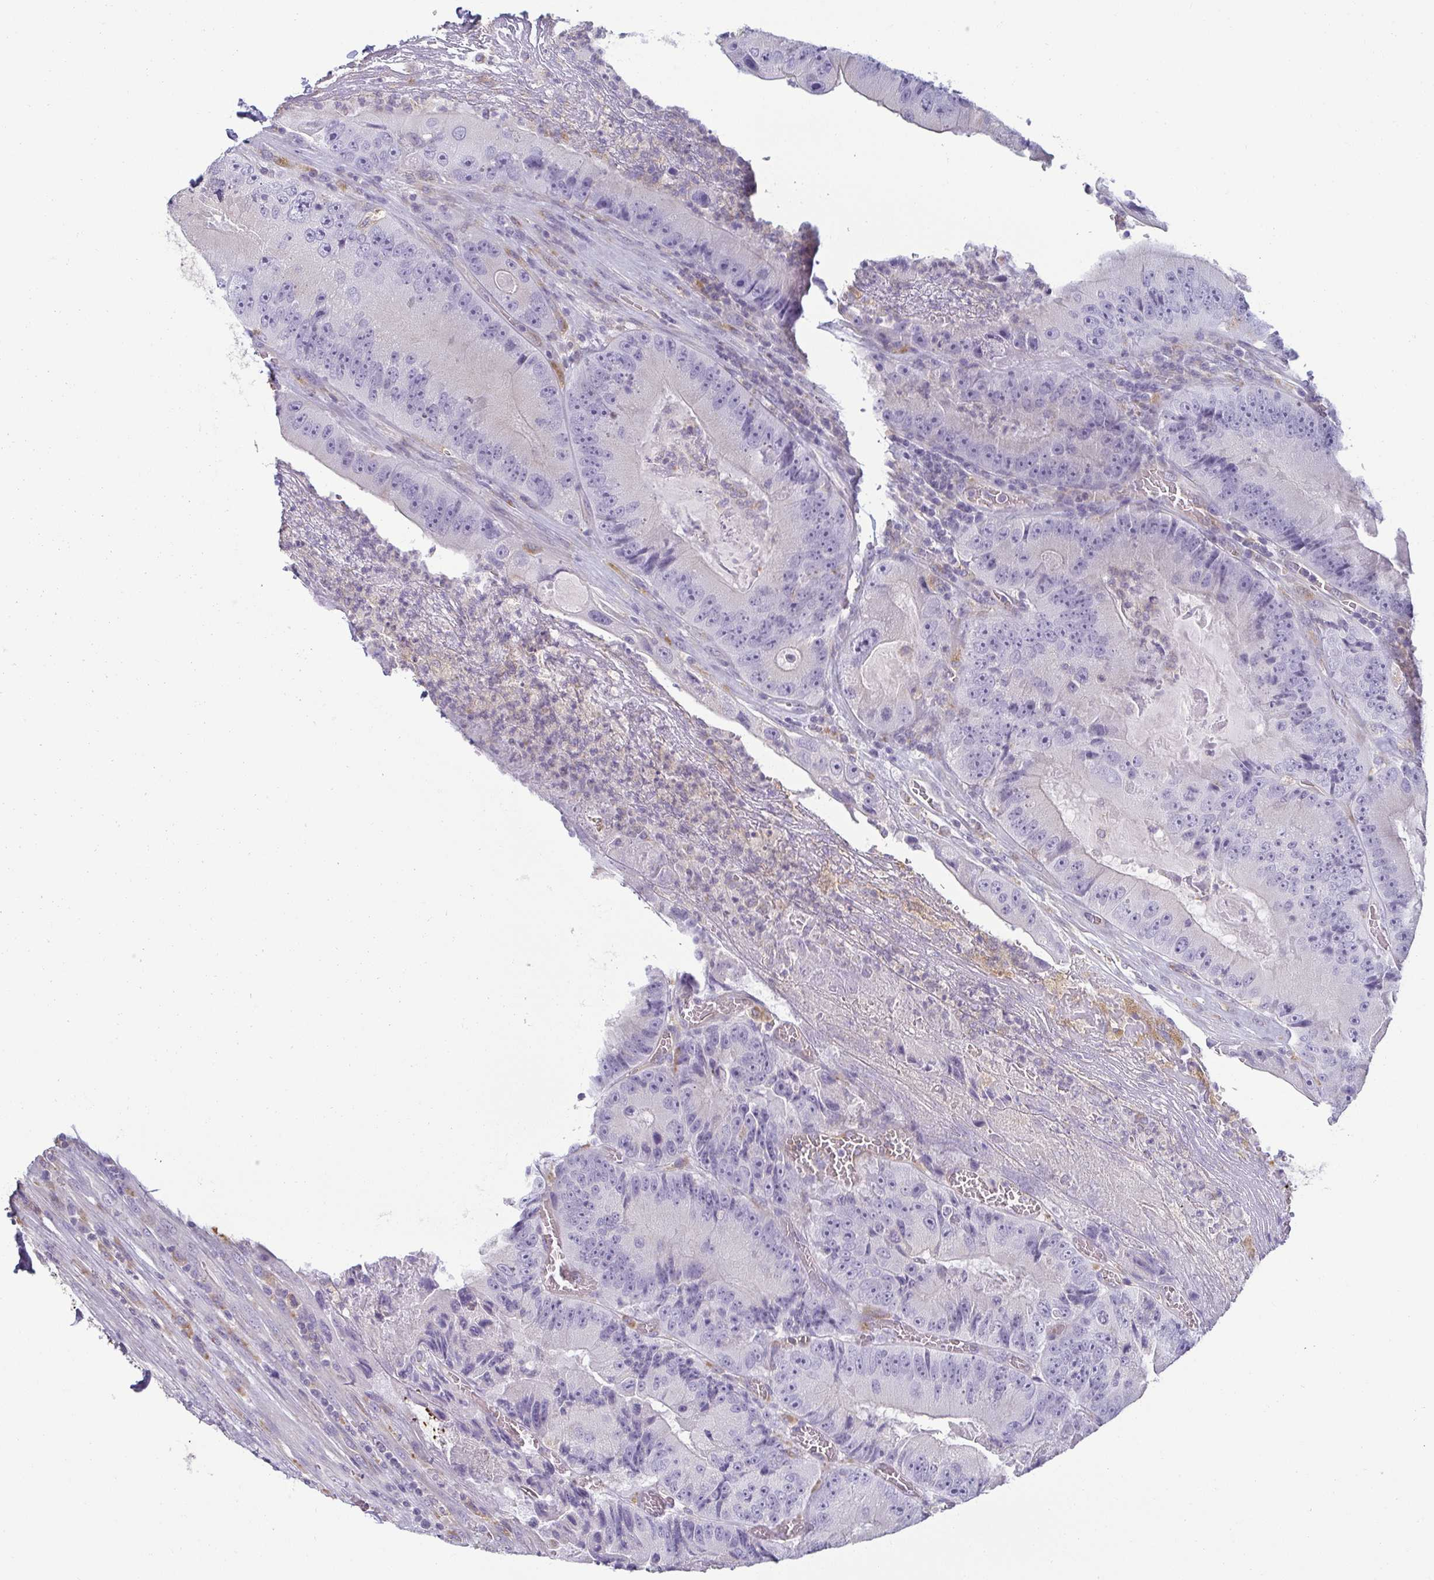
{"staining": {"intensity": "negative", "quantity": "none", "location": "none"}, "tissue": "colorectal cancer", "cell_type": "Tumor cells", "image_type": "cancer", "snomed": [{"axis": "morphology", "description": "Adenocarcinoma, NOS"}, {"axis": "topography", "description": "Colon"}], "caption": "Immunohistochemistry micrograph of adenocarcinoma (colorectal) stained for a protein (brown), which reveals no expression in tumor cells.", "gene": "PDE2A", "patient": {"sex": "female", "age": 86}}